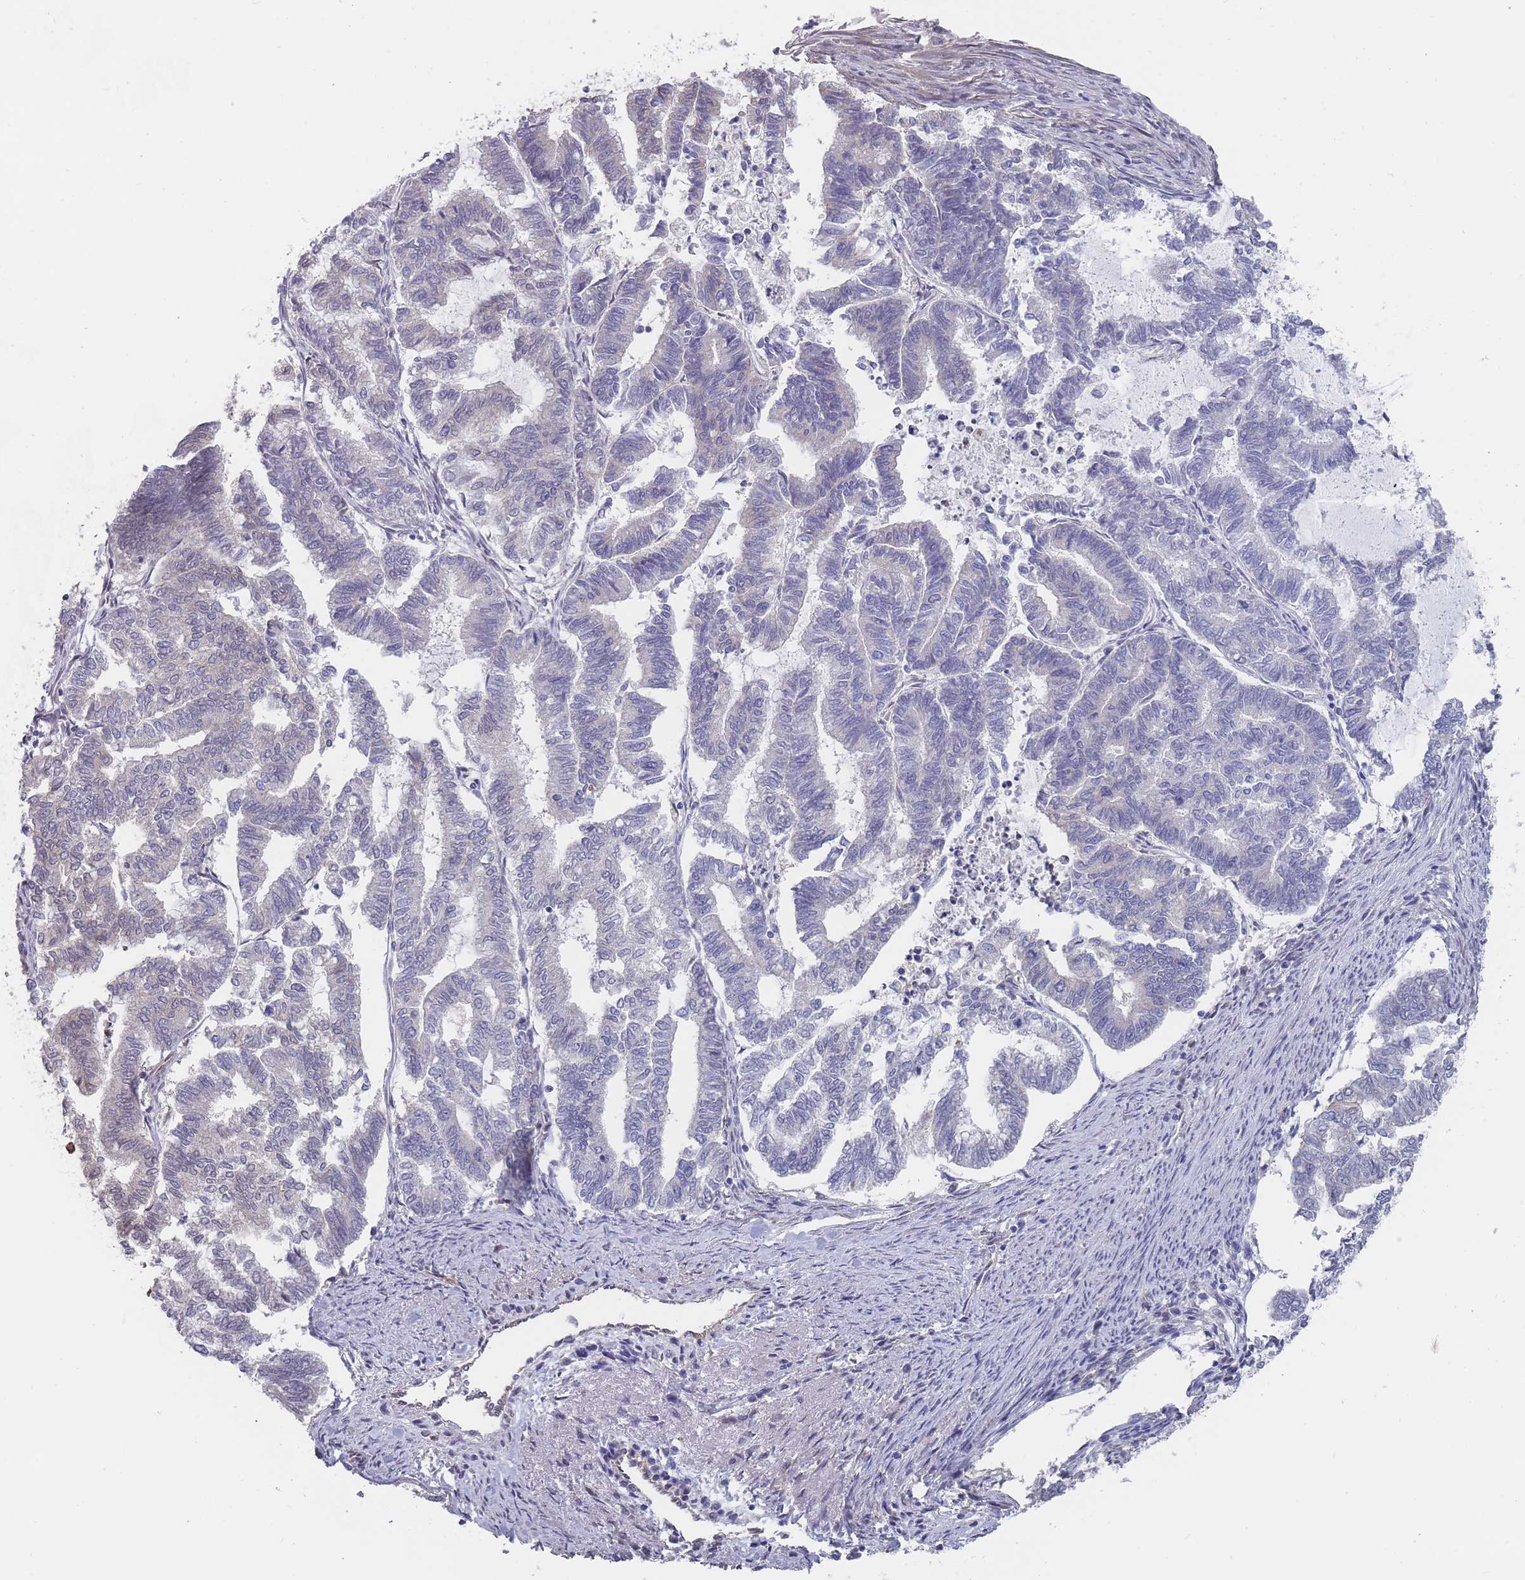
{"staining": {"intensity": "negative", "quantity": "none", "location": "none"}, "tissue": "endometrial cancer", "cell_type": "Tumor cells", "image_type": "cancer", "snomed": [{"axis": "morphology", "description": "Adenocarcinoma, NOS"}, {"axis": "topography", "description": "Endometrium"}], "caption": "An immunohistochemistry (IHC) micrograph of endometrial cancer (adenocarcinoma) is shown. There is no staining in tumor cells of endometrial cancer (adenocarcinoma).", "gene": "SLC1A6", "patient": {"sex": "female", "age": 79}}